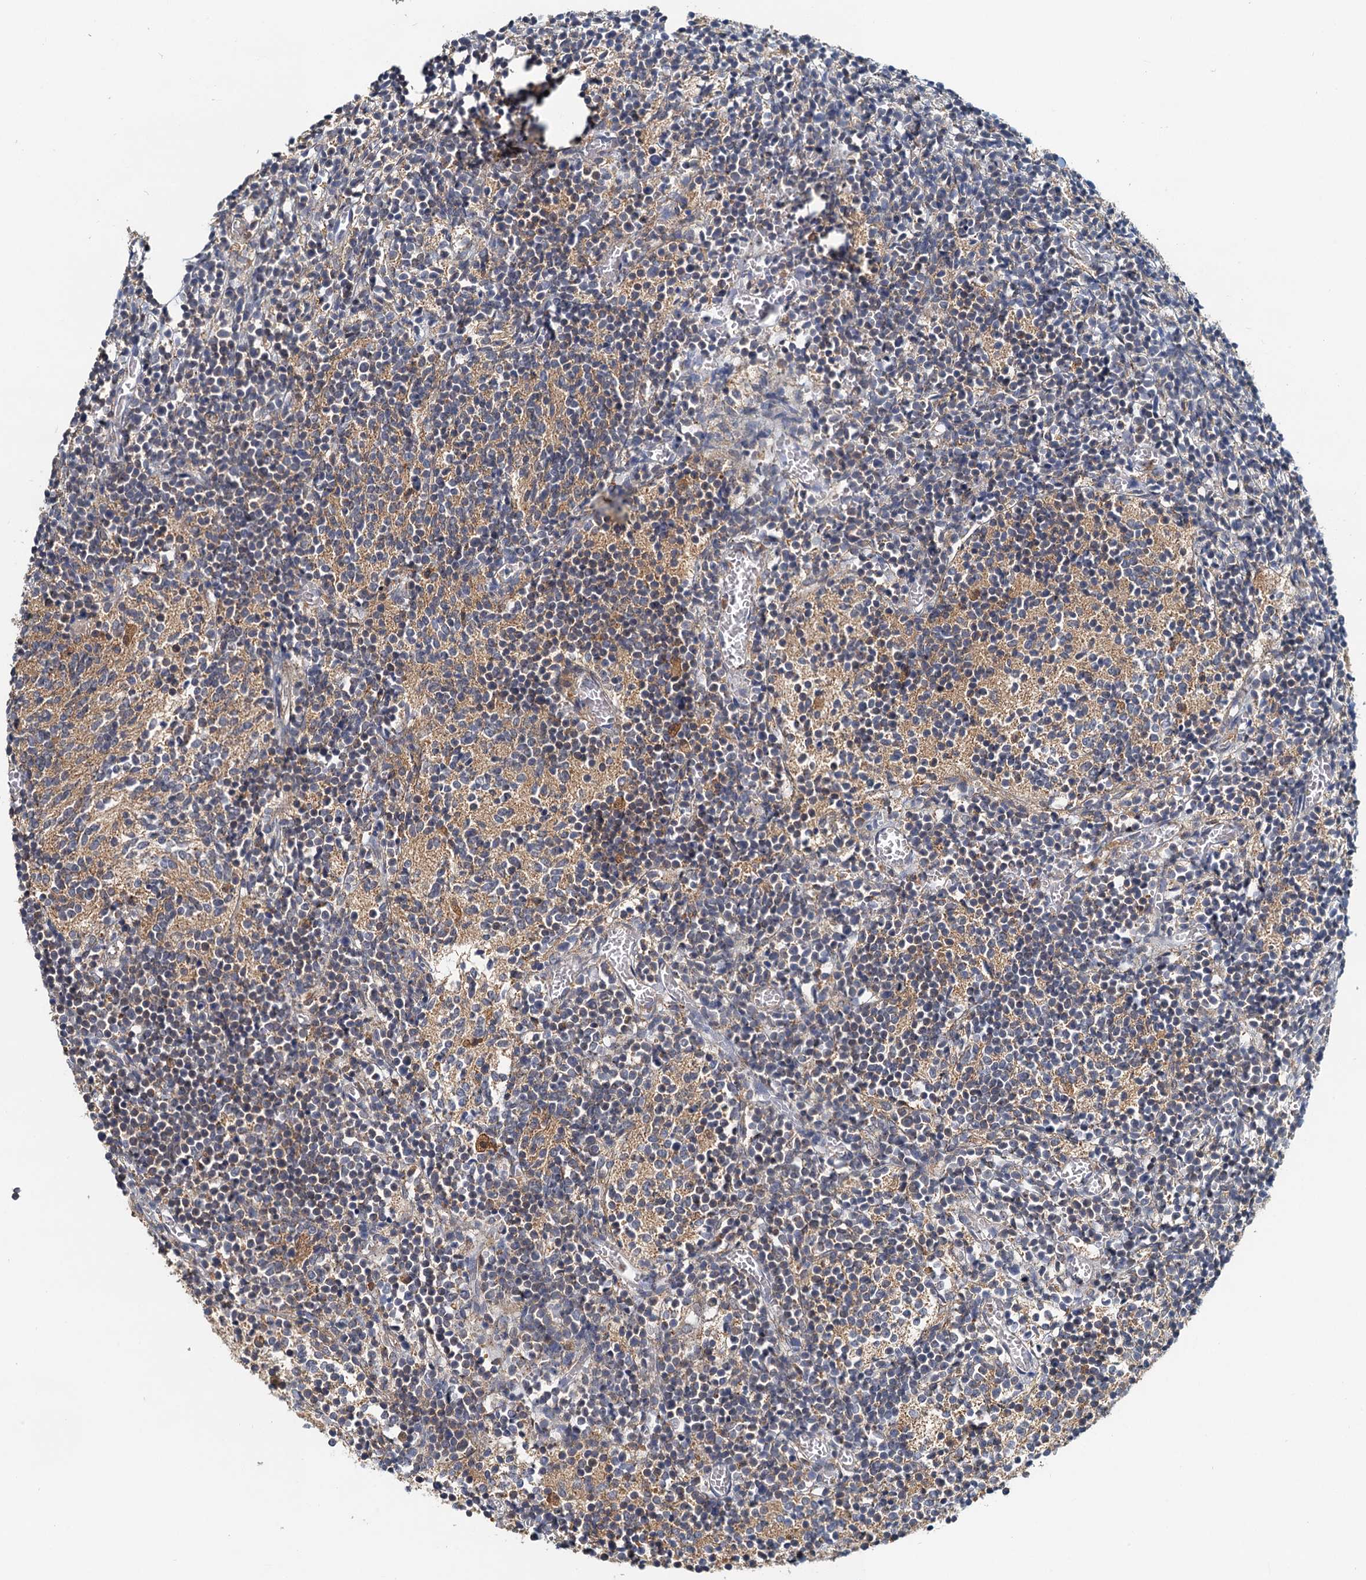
{"staining": {"intensity": "weak", "quantity": ">75%", "location": "cytoplasmic/membranous"}, "tissue": "glioma", "cell_type": "Tumor cells", "image_type": "cancer", "snomed": [{"axis": "morphology", "description": "Glioma, malignant, Low grade"}, {"axis": "topography", "description": "Brain"}], "caption": "There is low levels of weak cytoplasmic/membranous staining in tumor cells of glioma, as demonstrated by immunohistochemical staining (brown color).", "gene": "TOLLIP", "patient": {"sex": "female", "age": 1}}